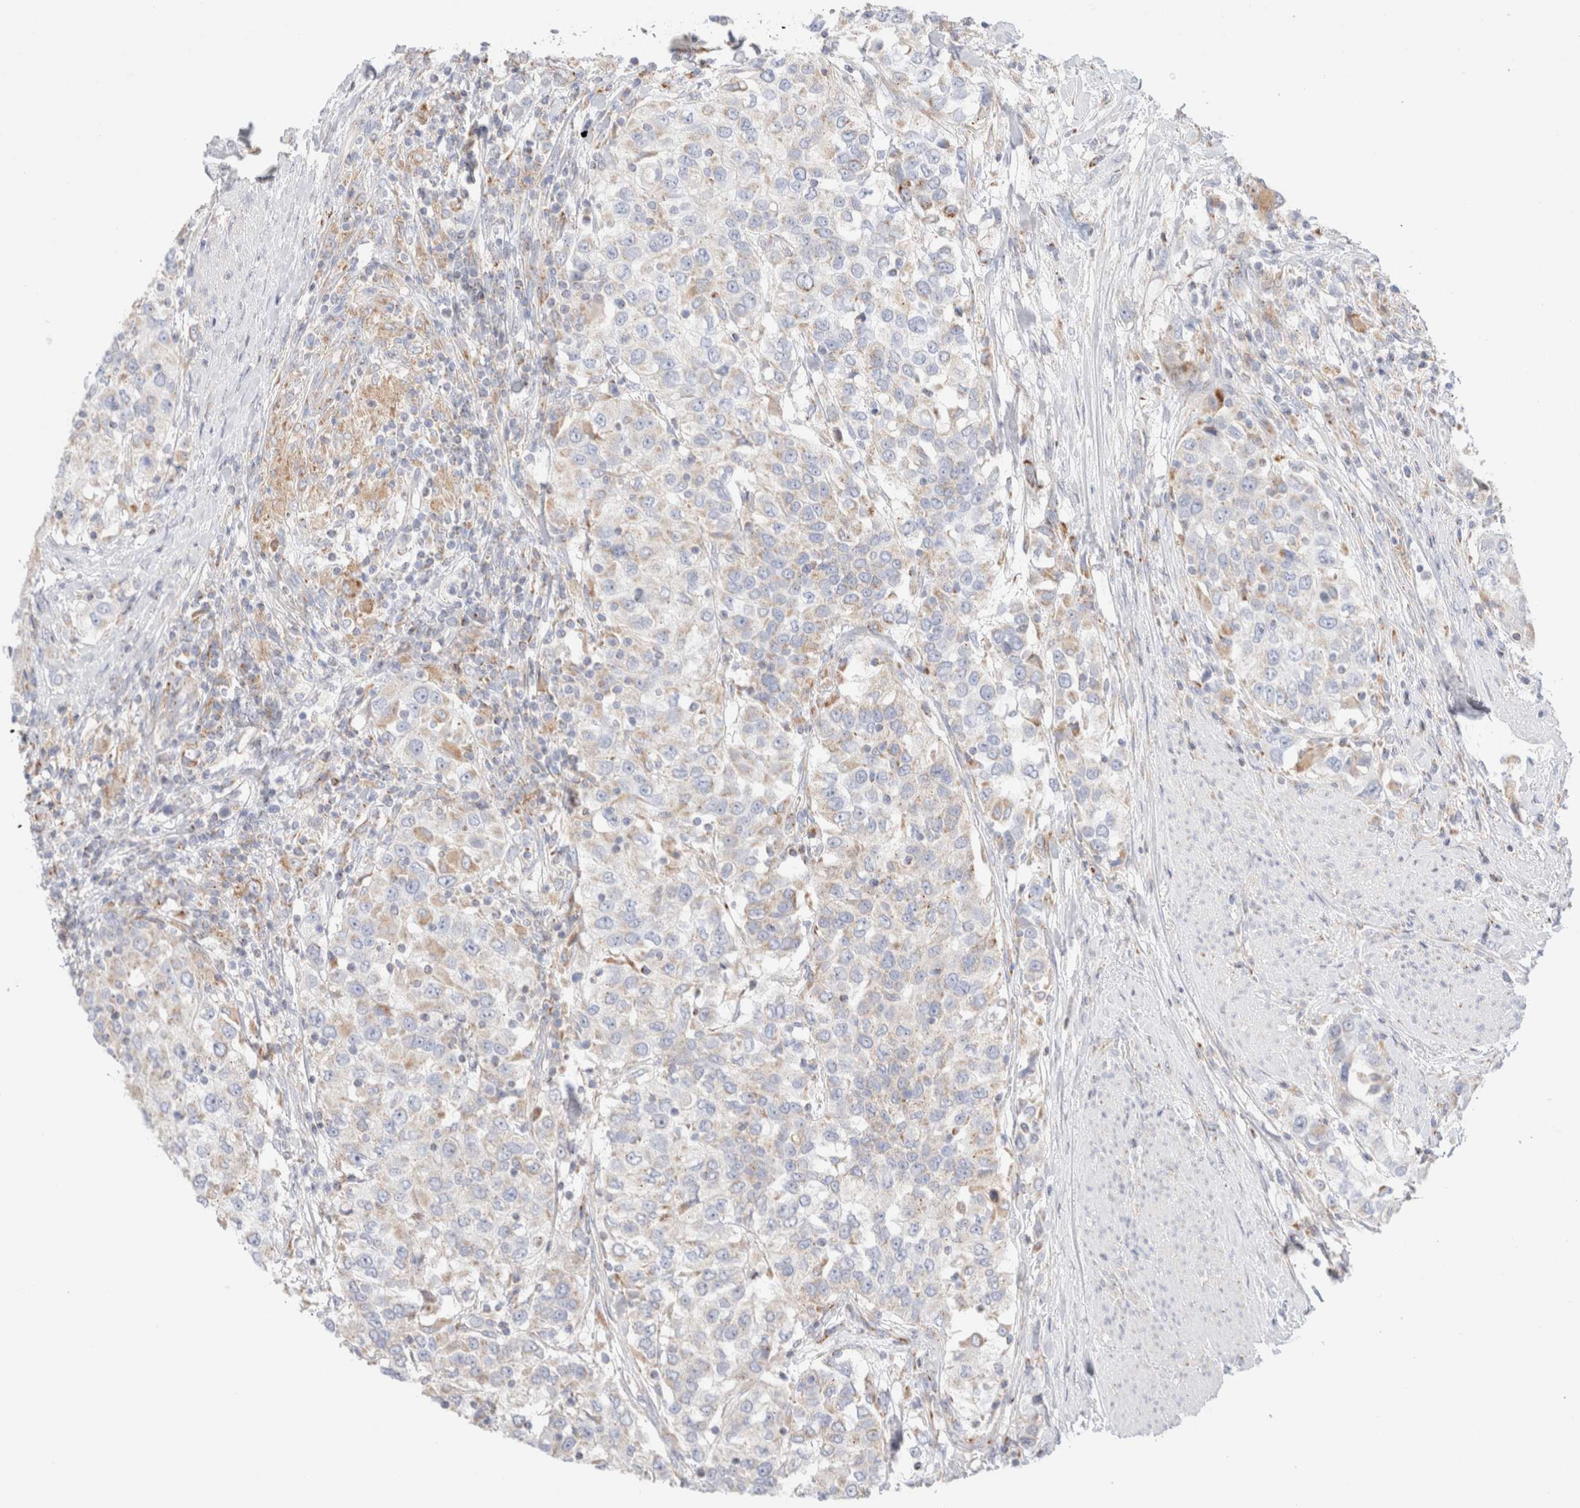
{"staining": {"intensity": "weak", "quantity": "<25%", "location": "cytoplasmic/membranous"}, "tissue": "urothelial cancer", "cell_type": "Tumor cells", "image_type": "cancer", "snomed": [{"axis": "morphology", "description": "Urothelial carcinoma, High grade"}, {"axis": "topography", "description": "Urinary bladder"}], "caption": "IHC photomicrograph of high-grade urothelial carcinoma stained for a protein (brown), which reveals no expression in tumor cells.", "gene": "ATP6V1C1", "patient": {"sex": "female", "age": 80}}